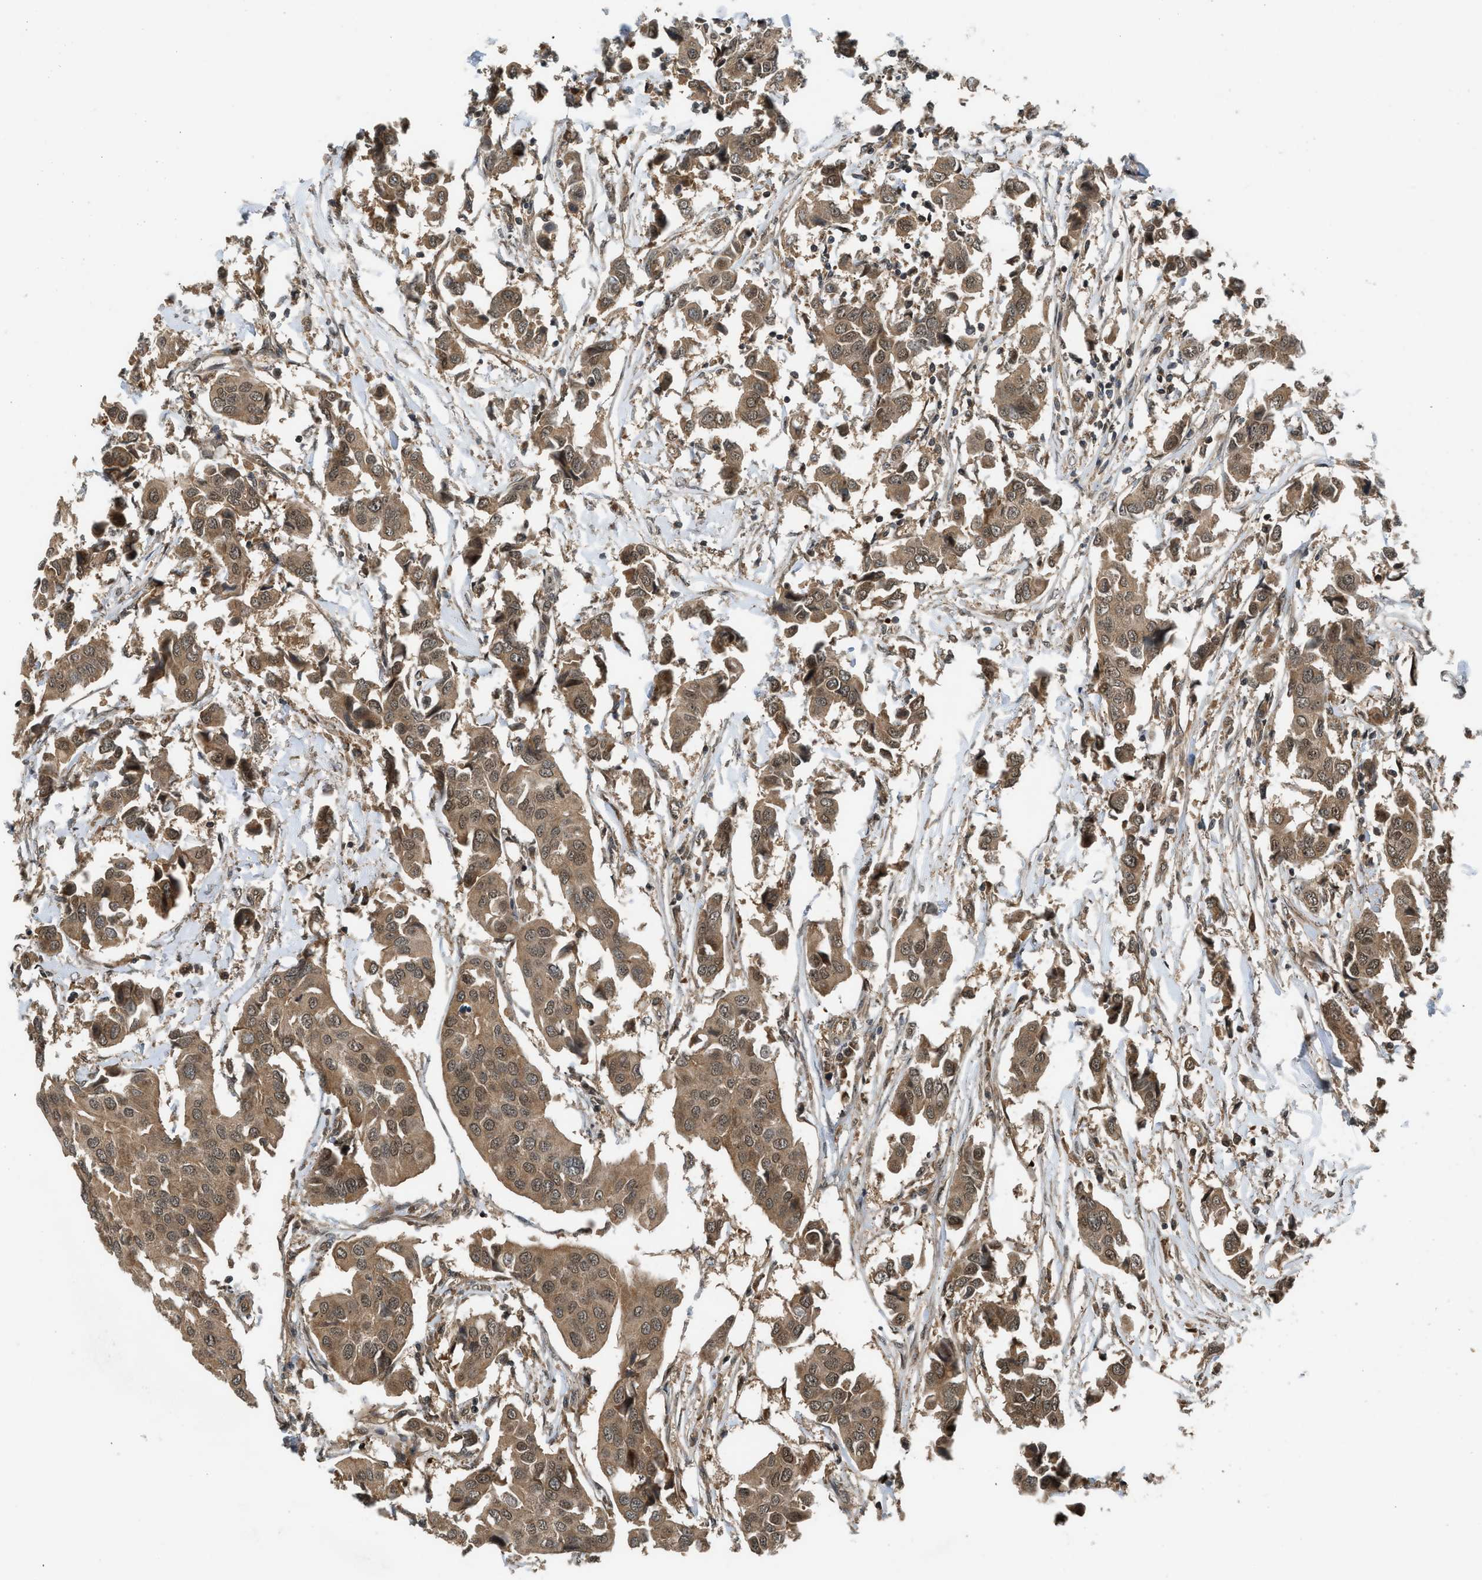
{"staining": {"intensity": "moderate", "quantity": ">75%", "location": "cytoplasmic/membranous"}, "tissue": "breast cancer", "cell_type": "Tumor cells", "image_type": "cancer", "snomed": [{"axis": "morphology", "description": "Duct carcinoma"}, {"axis": "topography", "description": "Breast"}], "caption": "Protein analysis of breast cancer (intraductal carcinoma) tissue exhibits moderate cytoplasmic/membranous expression in approximately >75% of tumor cells. The protein of interest is stained brown, and the nuclei are stained in blue (DAB IHC with brightfield microscopy, high magnification).", "gene": "TXNL1", "patient": {"sex": "female", "age": 80}}